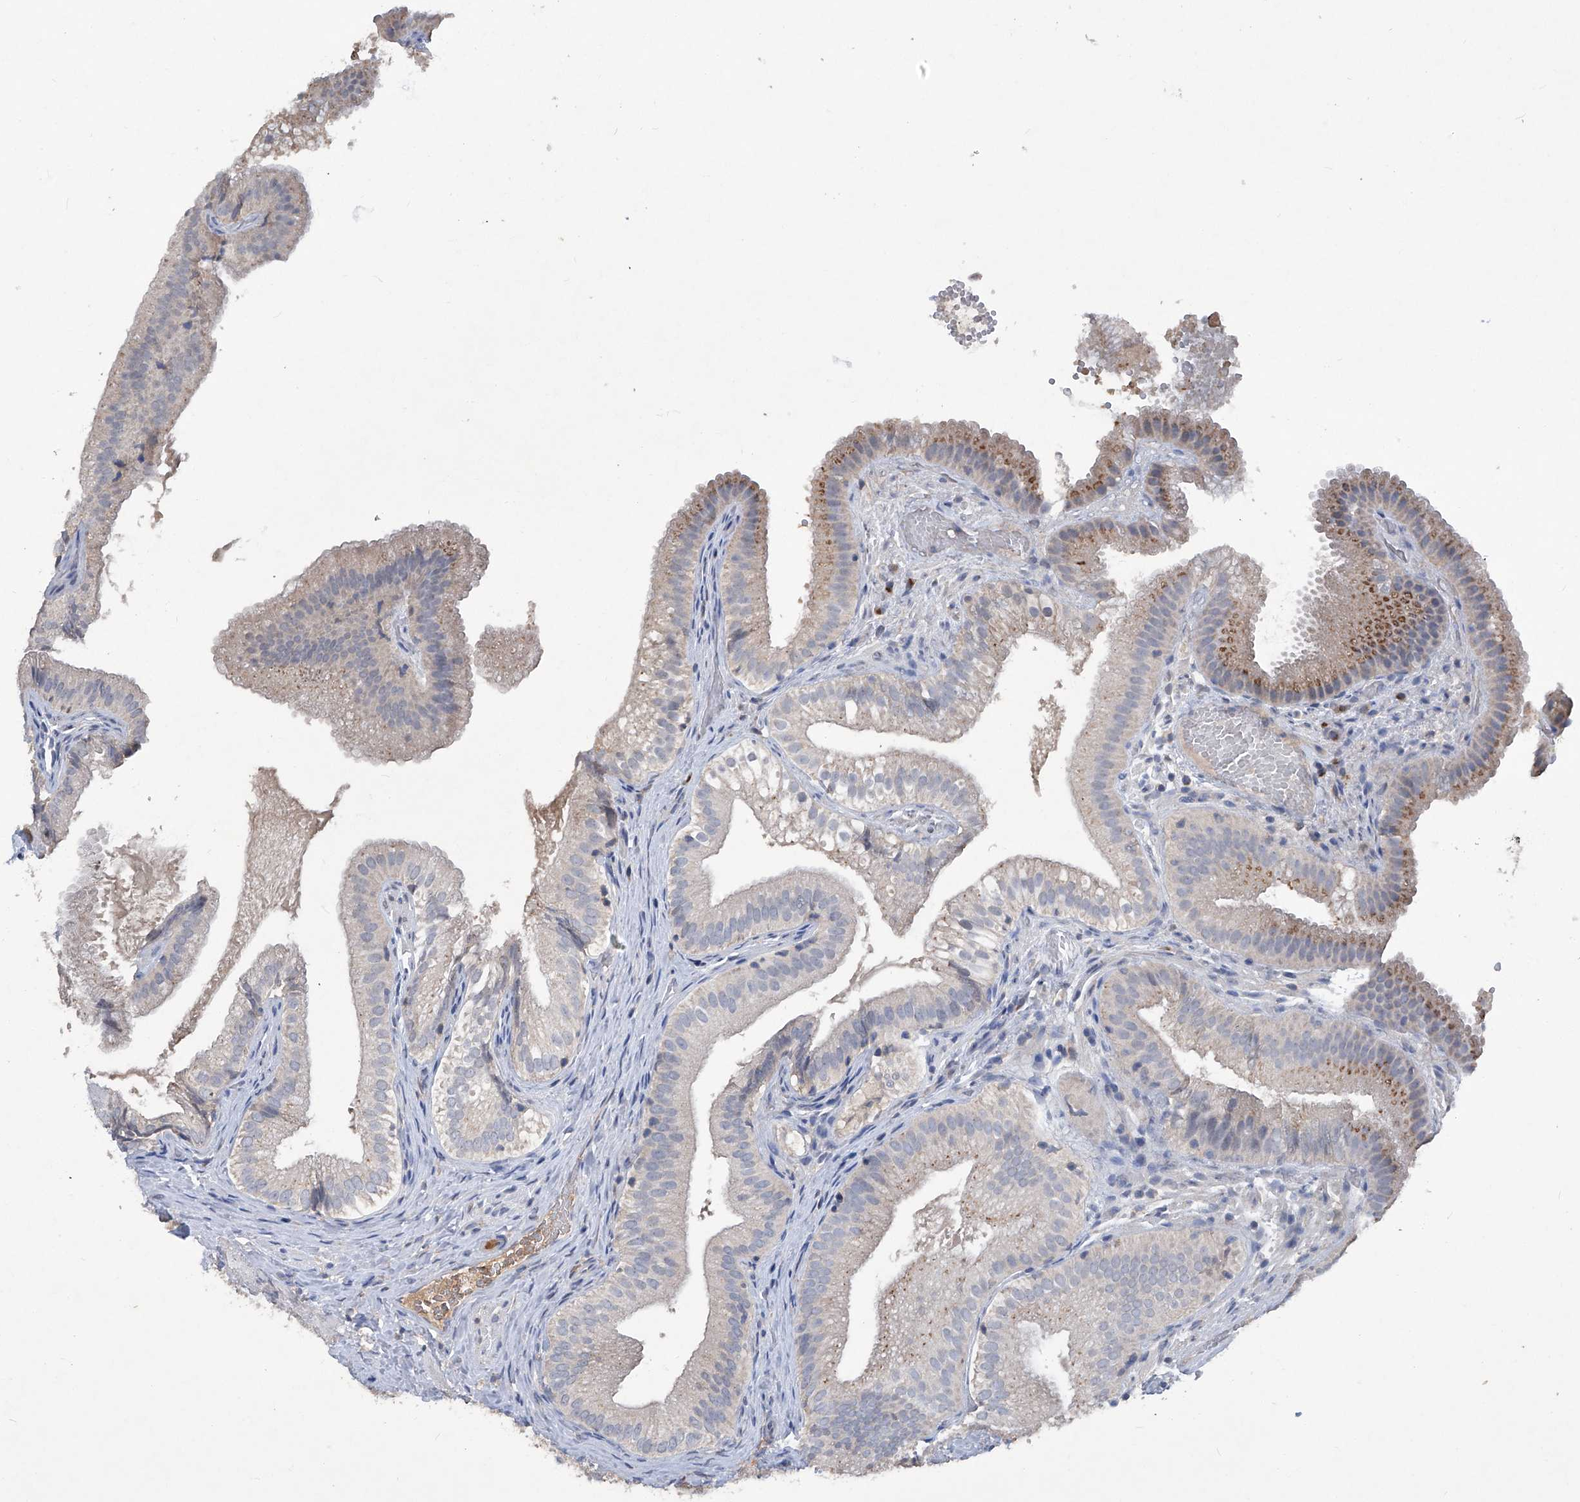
{"staining": {"intensity": "moderate", "quantity": "25%-75%", "location": "cytoplasmic/membranous"}, "tissue": "gallbladder", "cell_type": "Glandular cells", "image_type": "normal", "snomed": [{"axis": "morphology", "description": "Normal tissue, NOS"}, {"axis": "topography", "description": "Gallbladder"}], "caption": "Unremarkable gallbladder was stained to show a protein in brown. There is medium levels of moderate cytoplasmic/membranous staining in approximately 25%-75% of glandular cells.", "gene": "PCSK5", "patient": {"sex": "female", "age": 30}}